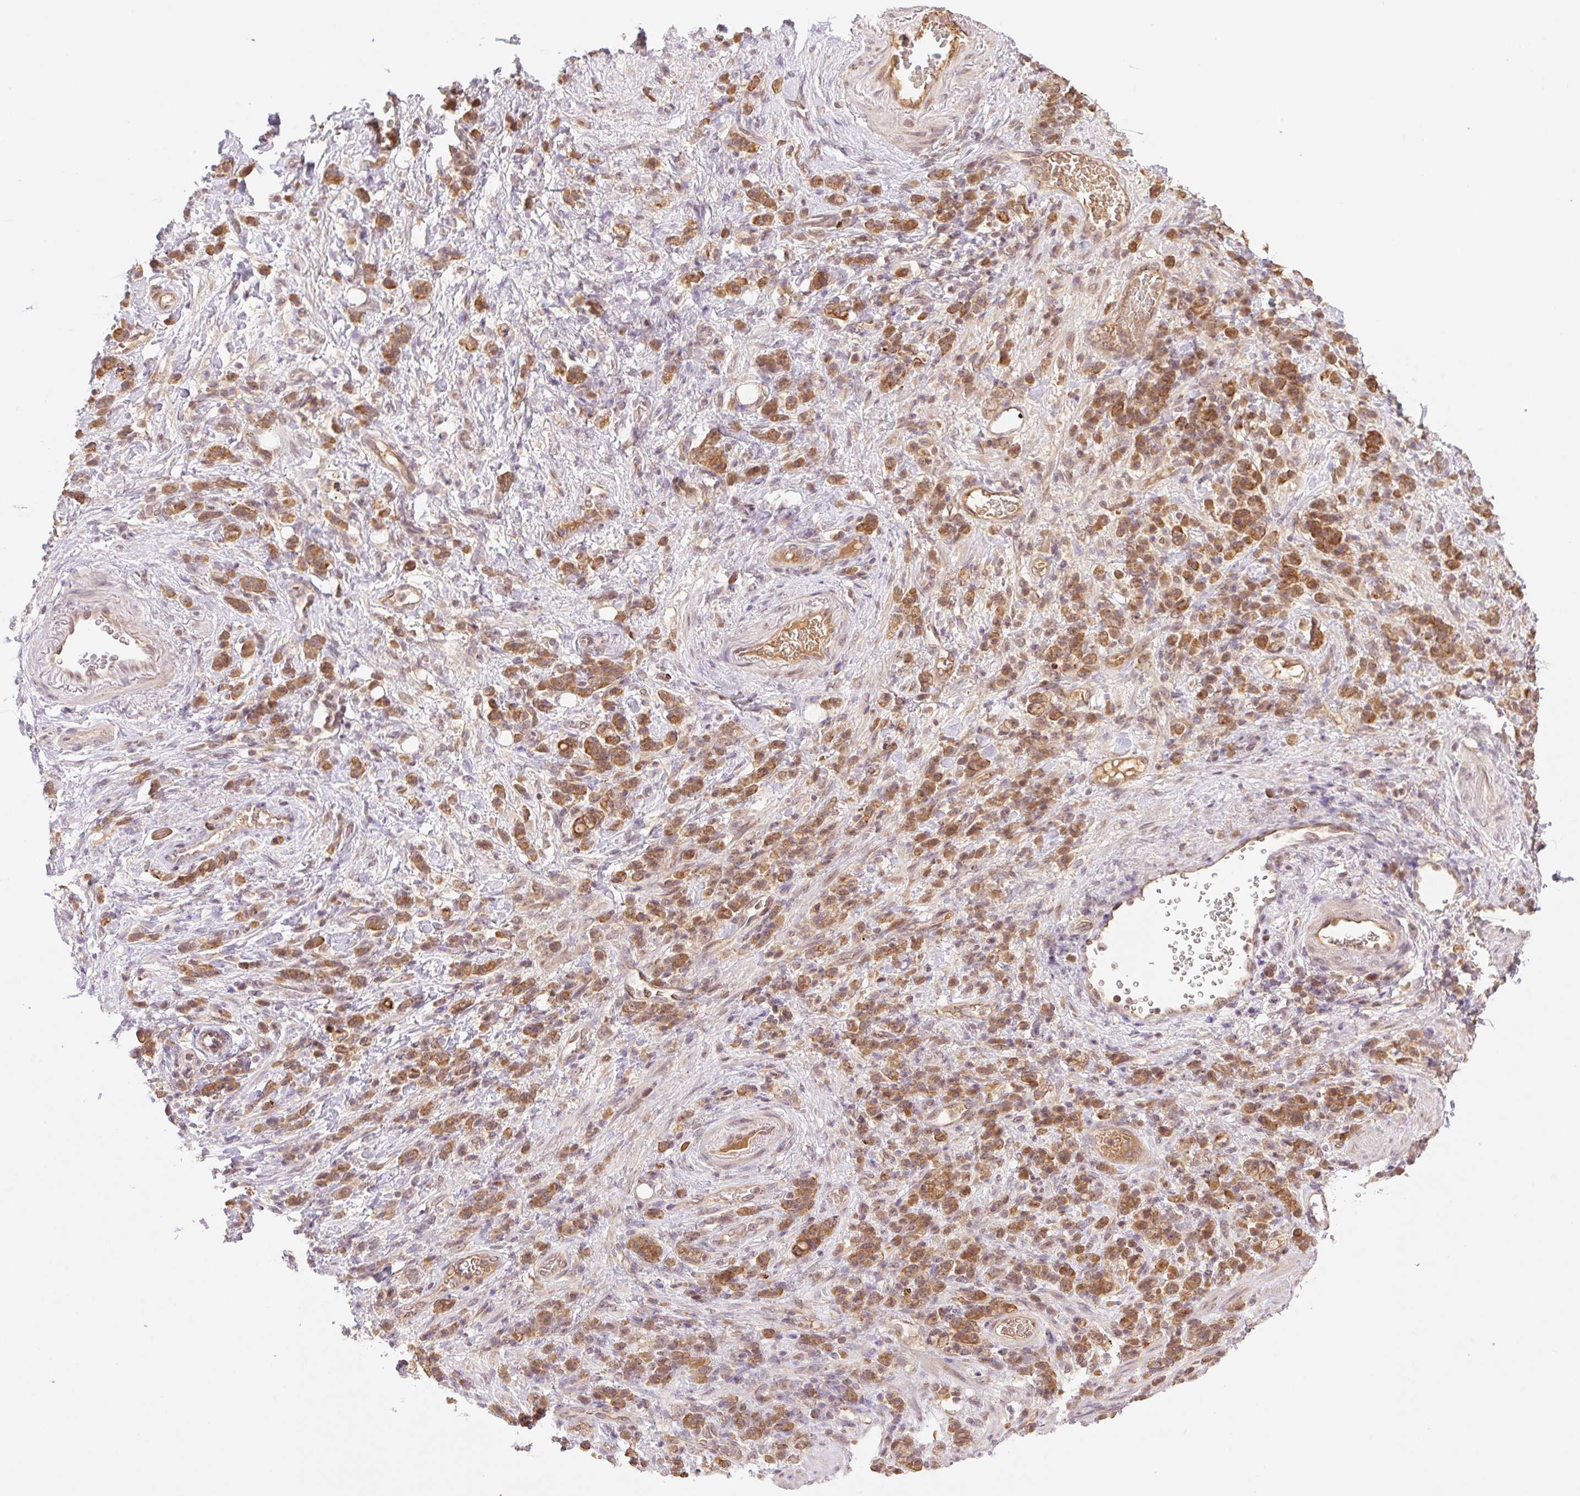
{"staining": {"intensity": "strong", "quantity": ">75%", "location": "cytoplasmic/membranous"}, "tissue": "stomach cancer", "cell_type": "Tumor cells", "image_type": "cancer", "snomed": [{"axis": "morphology", "description": "Adenocarcinoma, NOS"}, {"axis": "topography", "description": "Stomach"}], "caption": "About >75% of tumor cells in human adenocarcinoma (stomach) display strong cytoplasmic/membranous protein positivity as visualized by brown immunohistochemical staining.", "gene": "YJU2B", "patient": {"sex": "male", "age": 77}}